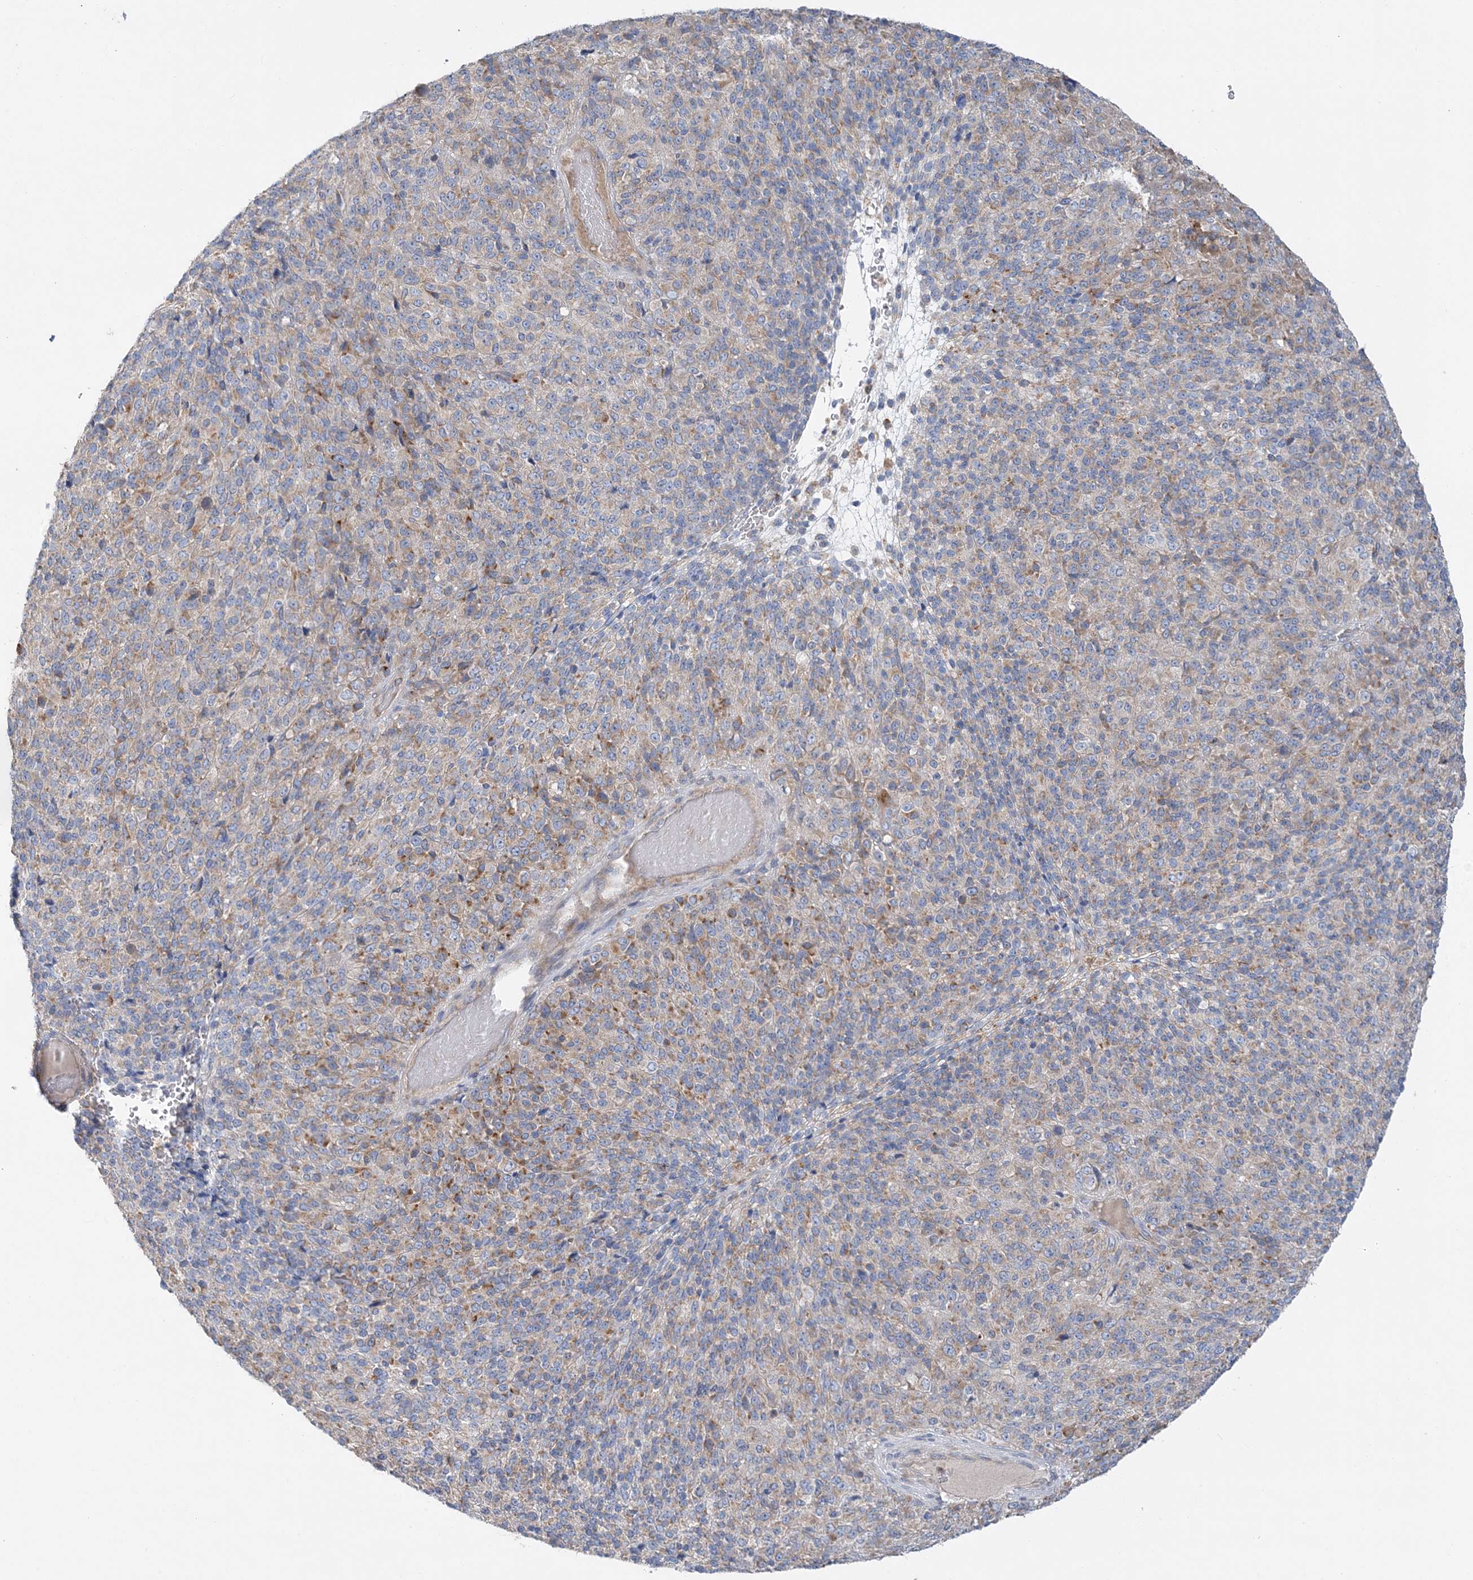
{"staining": {"intensity": "moderate", "quantity": "25%-75%", "location": "cytoplasmic/membranous"}, "tissue": "melanoma", "cell_type": "Tumor cells", "image_type": "cancer", "snomed": [{"axis": "morphology", "description": "Malignant melanoma, Metastatic site"}, {"axis": "topography", "description": "Brain"}], "caption": "Immunohistochemistry micrograph of human malignant melanoma (metastatic site) stained for a protein (brown), which shows medium levels of moderate cytoplasmic/membranous staining in approximately 25%-75% of tumor cells.", "gene": "FAM114A2", "patient": {"sex": "female", "age": 56}}